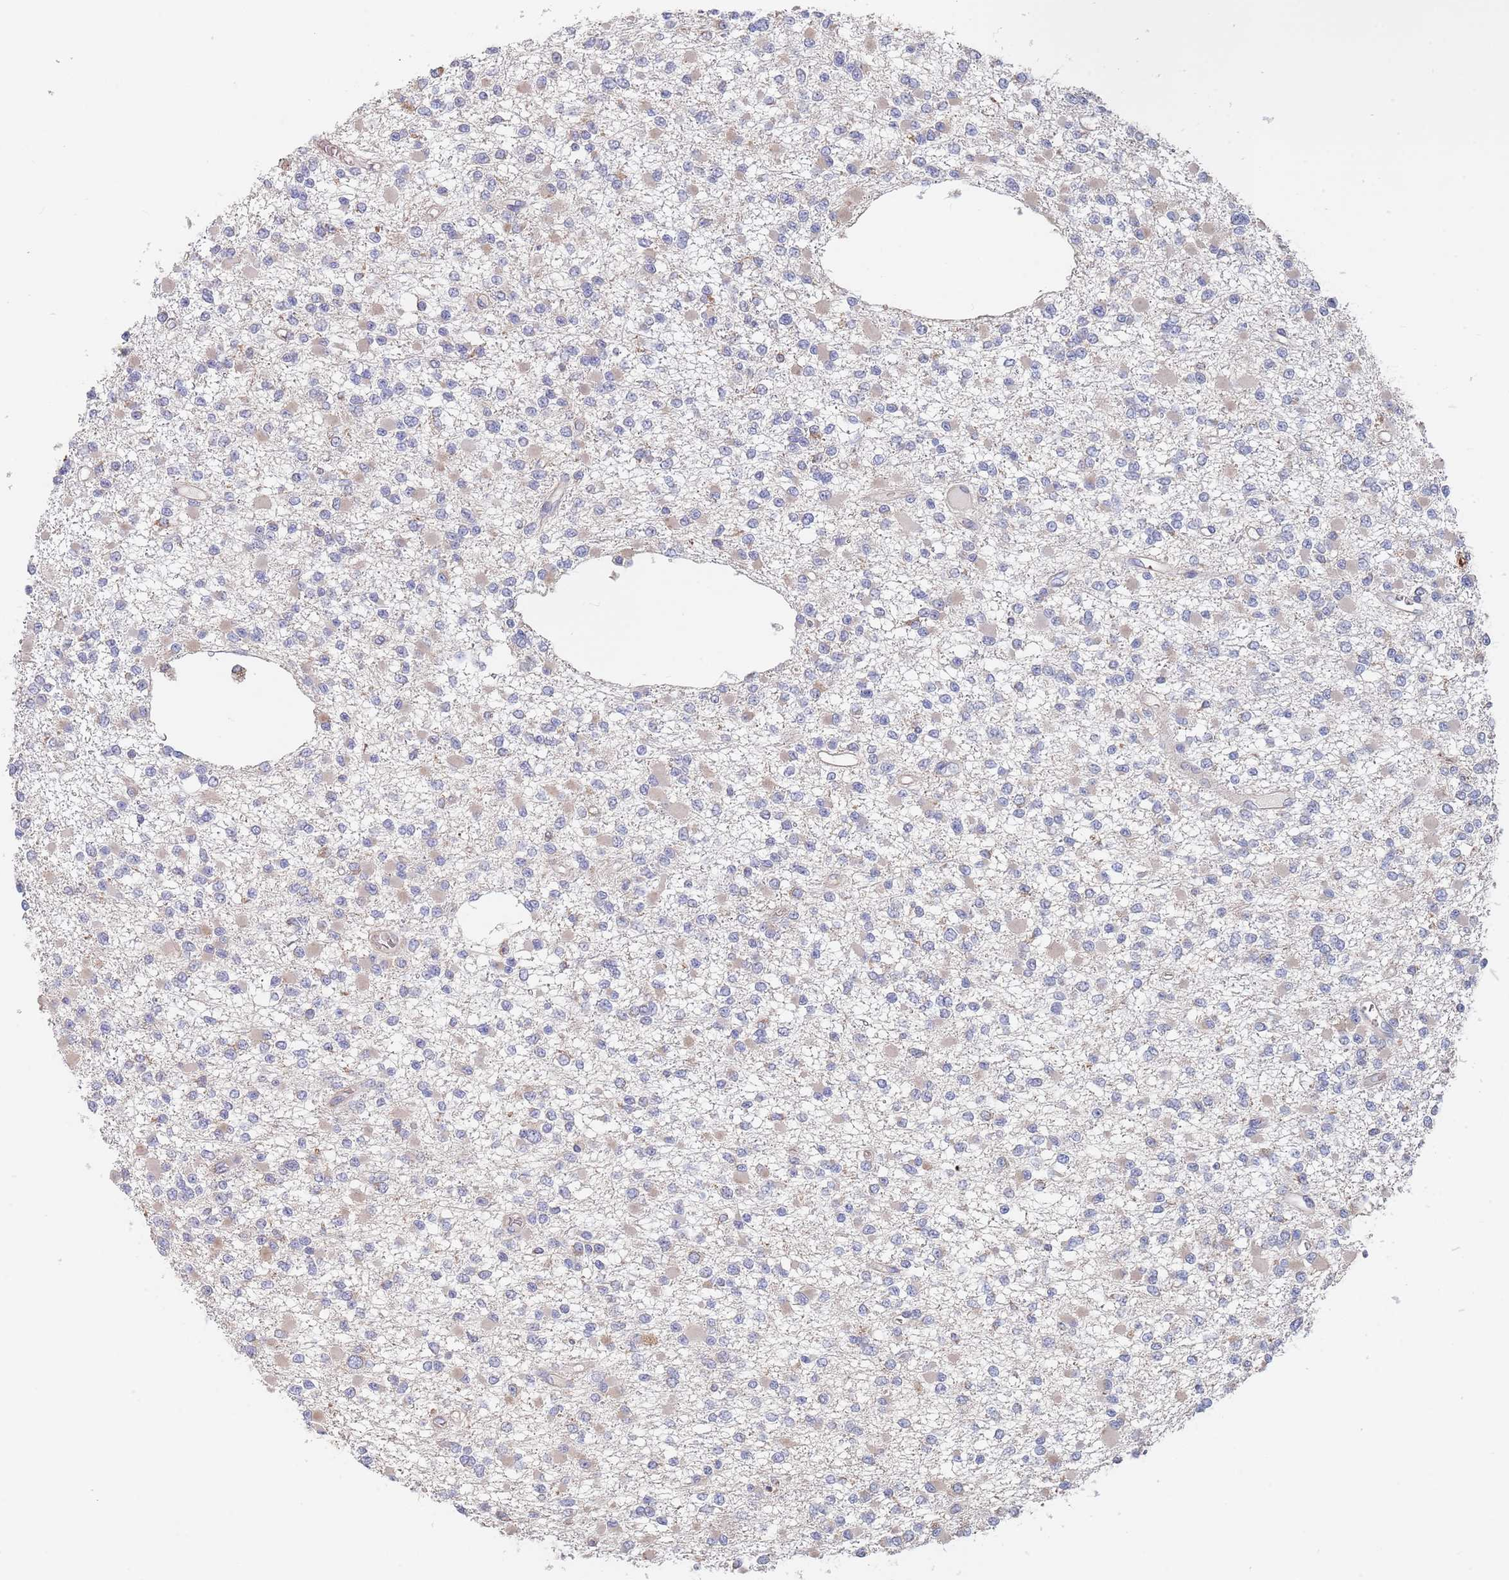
{"staining": {"intensity": "negative", "quantity": "none", "location": "none"}, "tissue": "glioma", "cell_type": "Tumor cells", "image_type": "cancer", "snomed": [{"axis": "morphology", "description": "Glioma, malignant, Low grade"}, {"axis": "topography", "description": "Brain"}], "caption": "IHC micrograph of neoplastic tissue: malignant glioma (low-grade) stained with DAB (3,3'-diaminobenzidine) demonstrates no significant protein staining in tumor cells. (DAB (3,3'-diaminobenzidine) immunohistochemistry (IHC) visualized using brightfield microscopy, high magnification).", "gene": "DCUN1D3", "patient": {"sex": "female", "age": 22}}